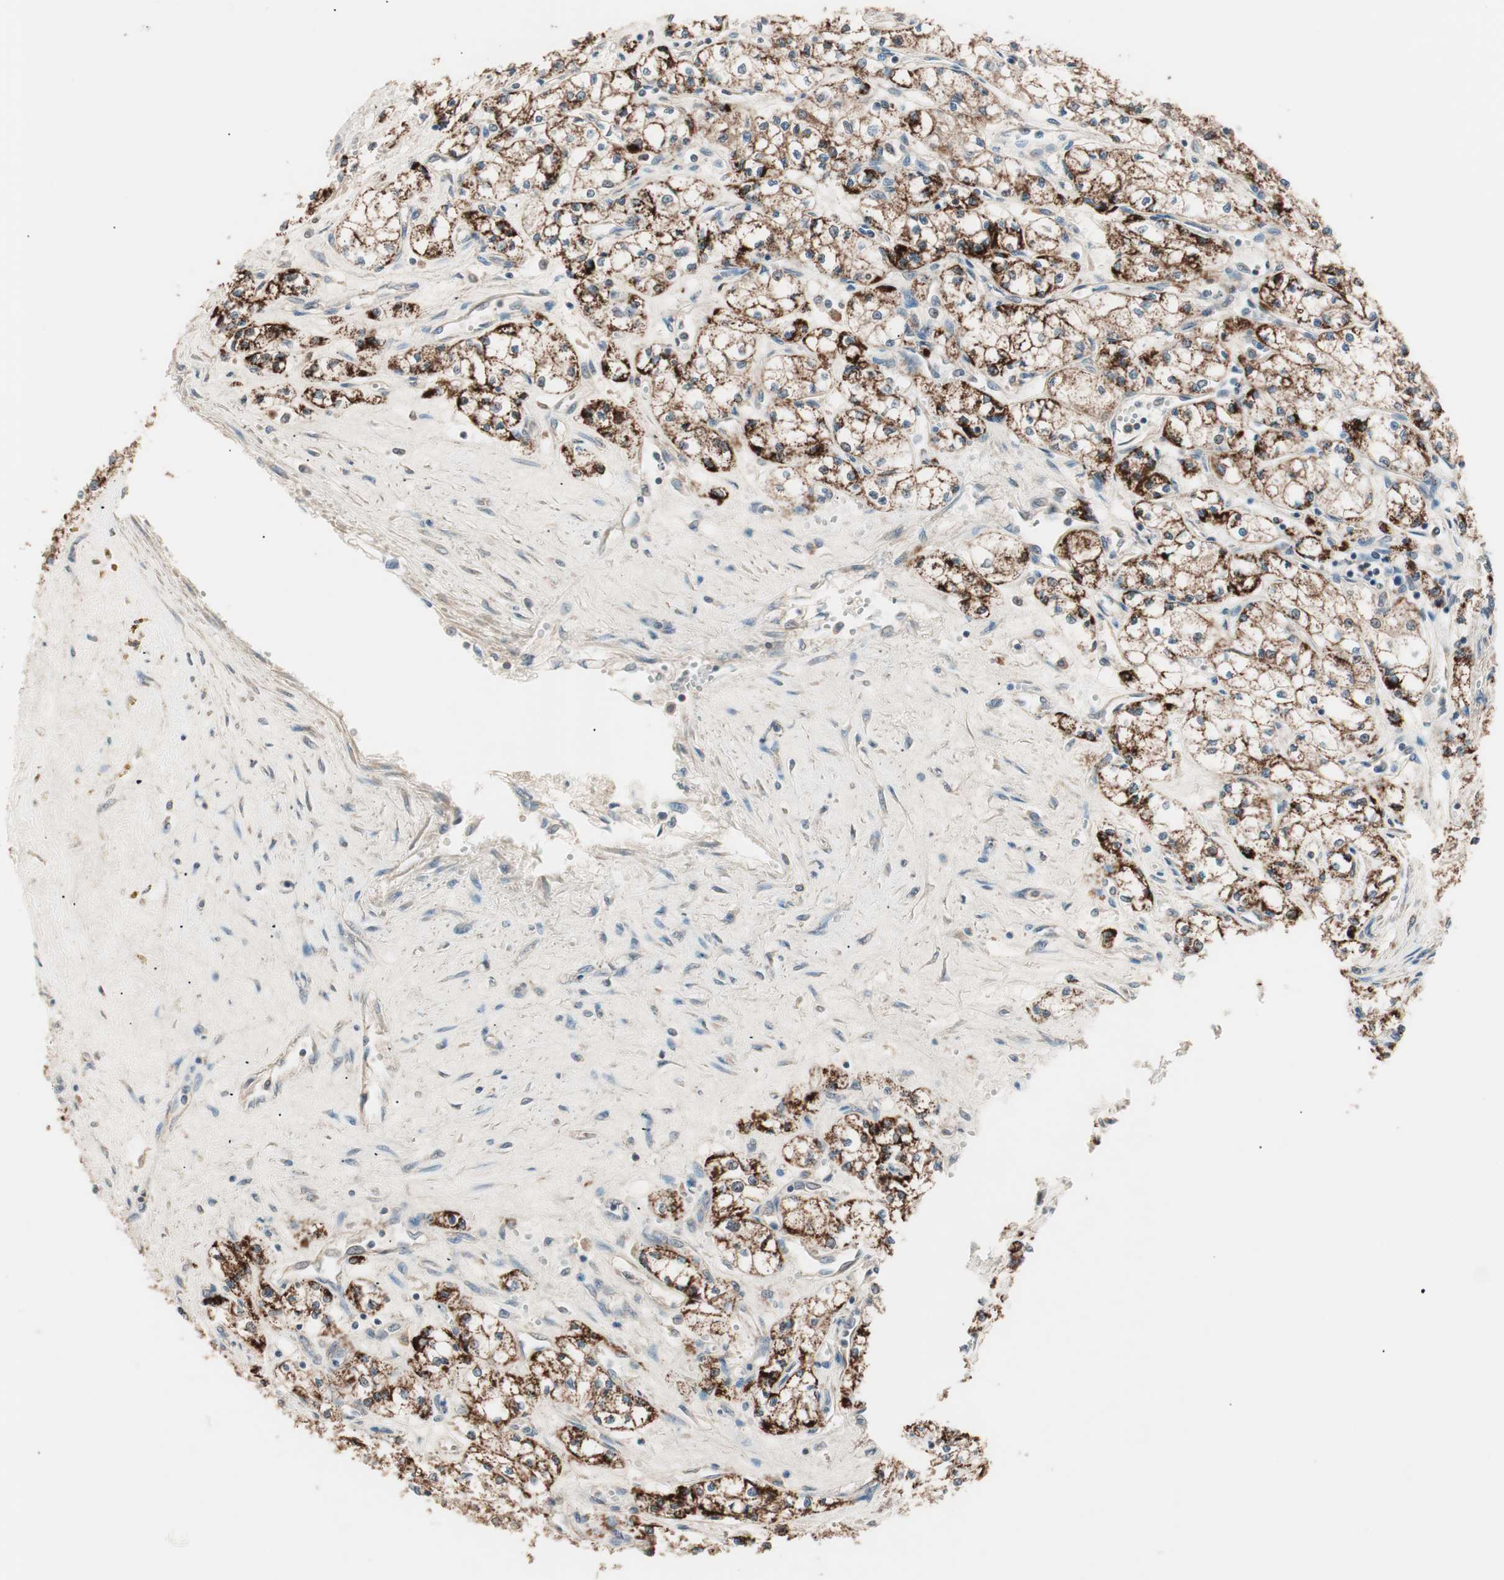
{"staining": {"intensity": "strong", "quantity": ">75%", "location": "cytoplasmic/membranous"}, "tissue": "renal cancer", "cell_type": "Tumor cells", "image_type": "cancer", "snomed": [{"axis": "morphology", "description": "Normal tissue, NOS"}, {"axis": "morphology", "description": "Adenocarcinoma, NOS"}, {"axis": "topography", "description": "Kidney"}], "caption": "Renal cancer (adenocarcinoma) stained with IHC exhibits strong cytoplasmic/membranous staining in approximately >75% of tumor cells.", "gene": "NFRKB", "patient": {"sex": "male", "age": 59}}